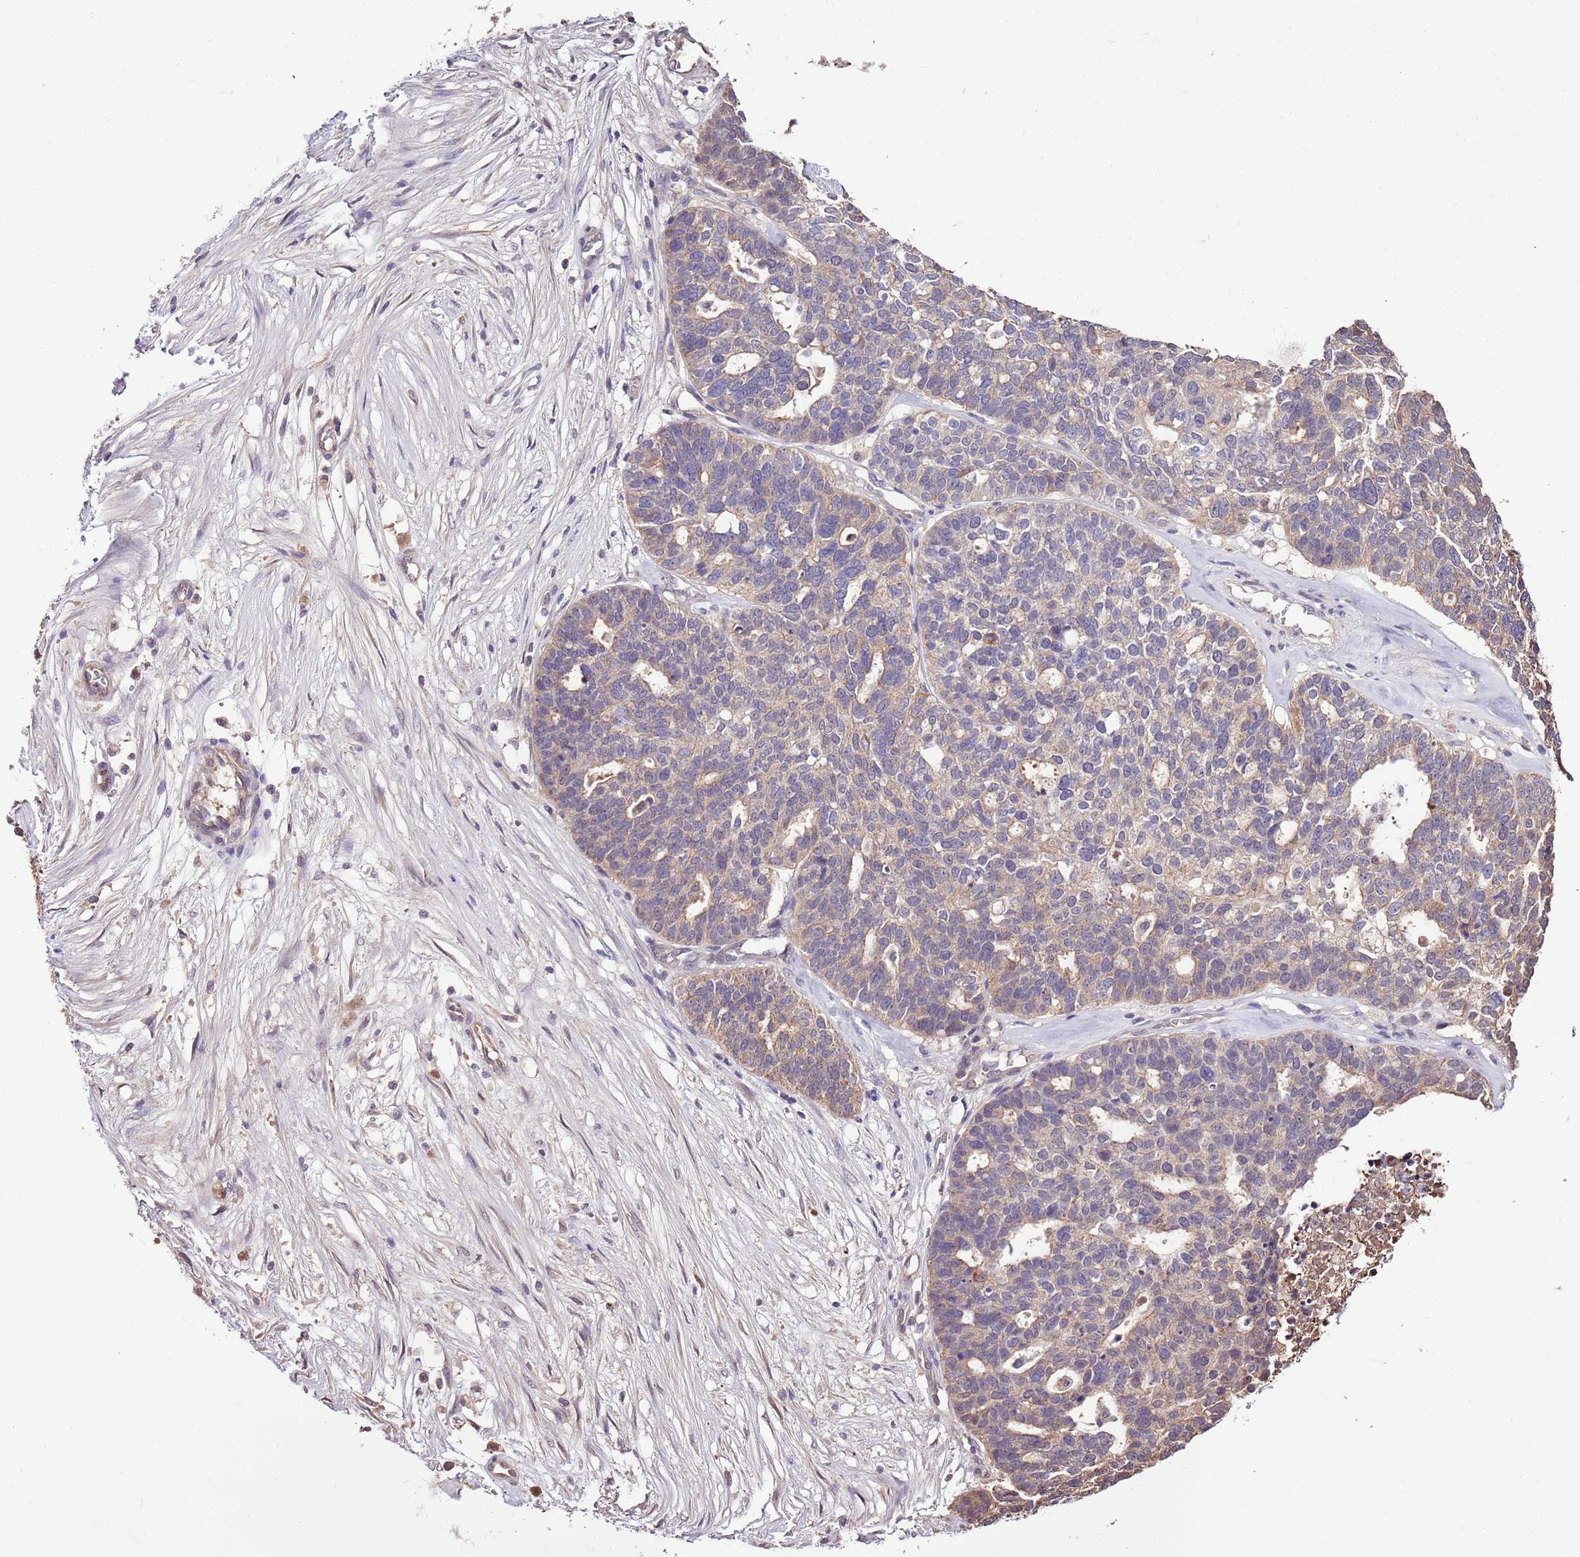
{"staining": {"intensity": "negative", "quantity": "none", "location": "none"}, "tissue": "ovarian cancer", "cell_type": "Tumor cells", "image_type": "cancer", "snomed": [{"axis": "morphology", "description": "Cystadenocarcinoma, serous, NOS"}, {"axis": "topography", "description": "Ovary"}], "caption": "Tumor cells are negative for brown protein staining in ovarian cancer (serous cystadenocarcinoma).", "gene": "BBS5", "patient": {"sex": "female", "age": 59}}